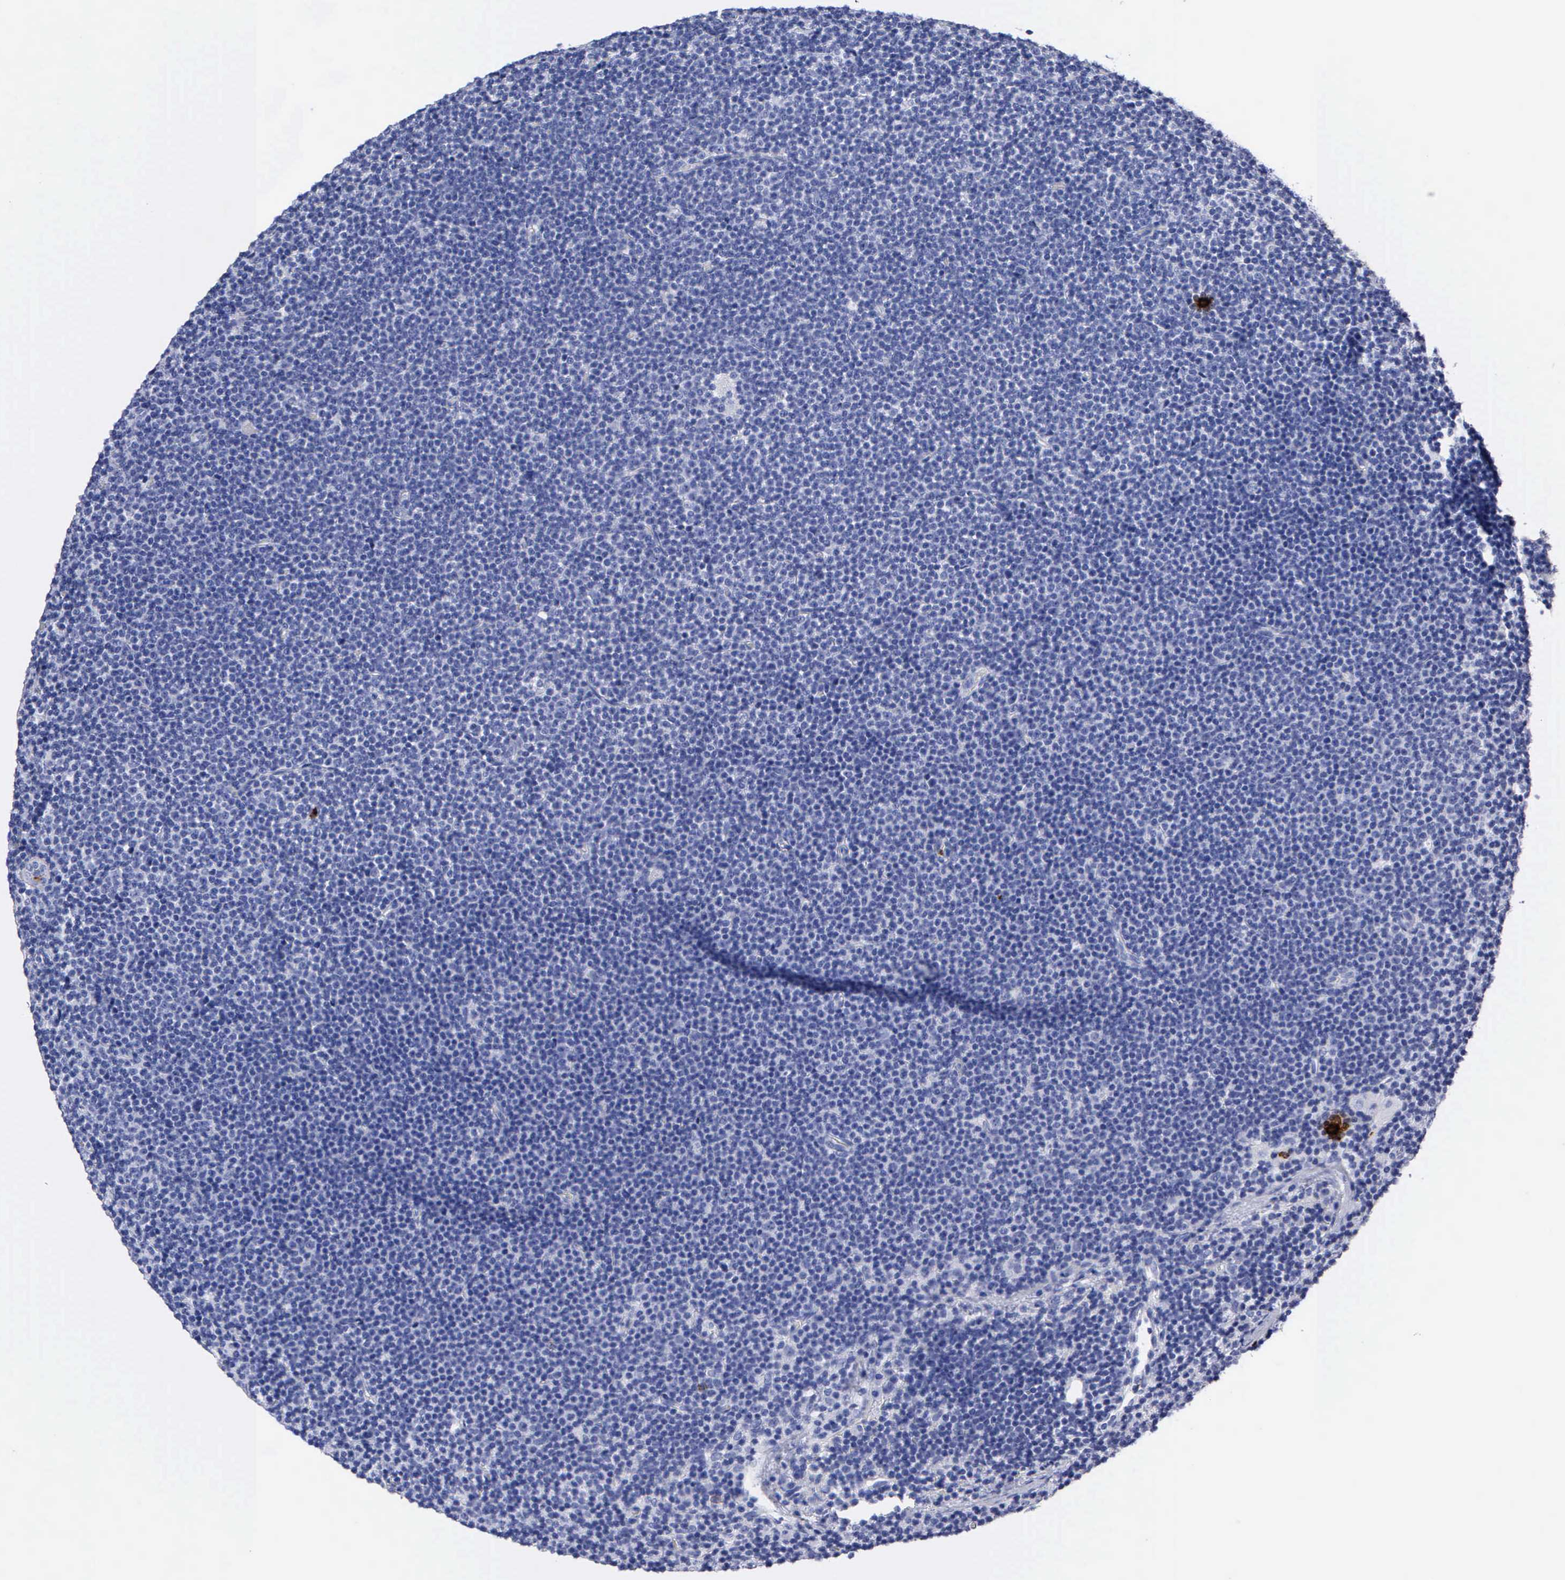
{"staining": {"intensity": "negative", "quantity": "none", "location": "none"}, "tissue": "lymphoma", "cell_type": "Tumor cells", "image_type": "cancer", "snomed": [{"axis": "morphology", "description": "Malignant lymphoma, non-Hodgkin's type, Low grade"}, {"axis": "topography", "description": "Lymph node"}], "caption": "This micrograph is of malignant lymphoma, non-Hodgkin's type (low-grade) stained with immunohistochemistry to label a protein in brown with the nuclei are counter-stained blue. There is no expression in tumor cells. The staining was performed using DAB (3,3'-diaminobenzidine) to visualize the protein expression in brown, while the nuclei were stained in blue with hematoxylin (Magnification: 20x).", "gene": "CTSG", "patient": {"sex": "female", "age": 69}}